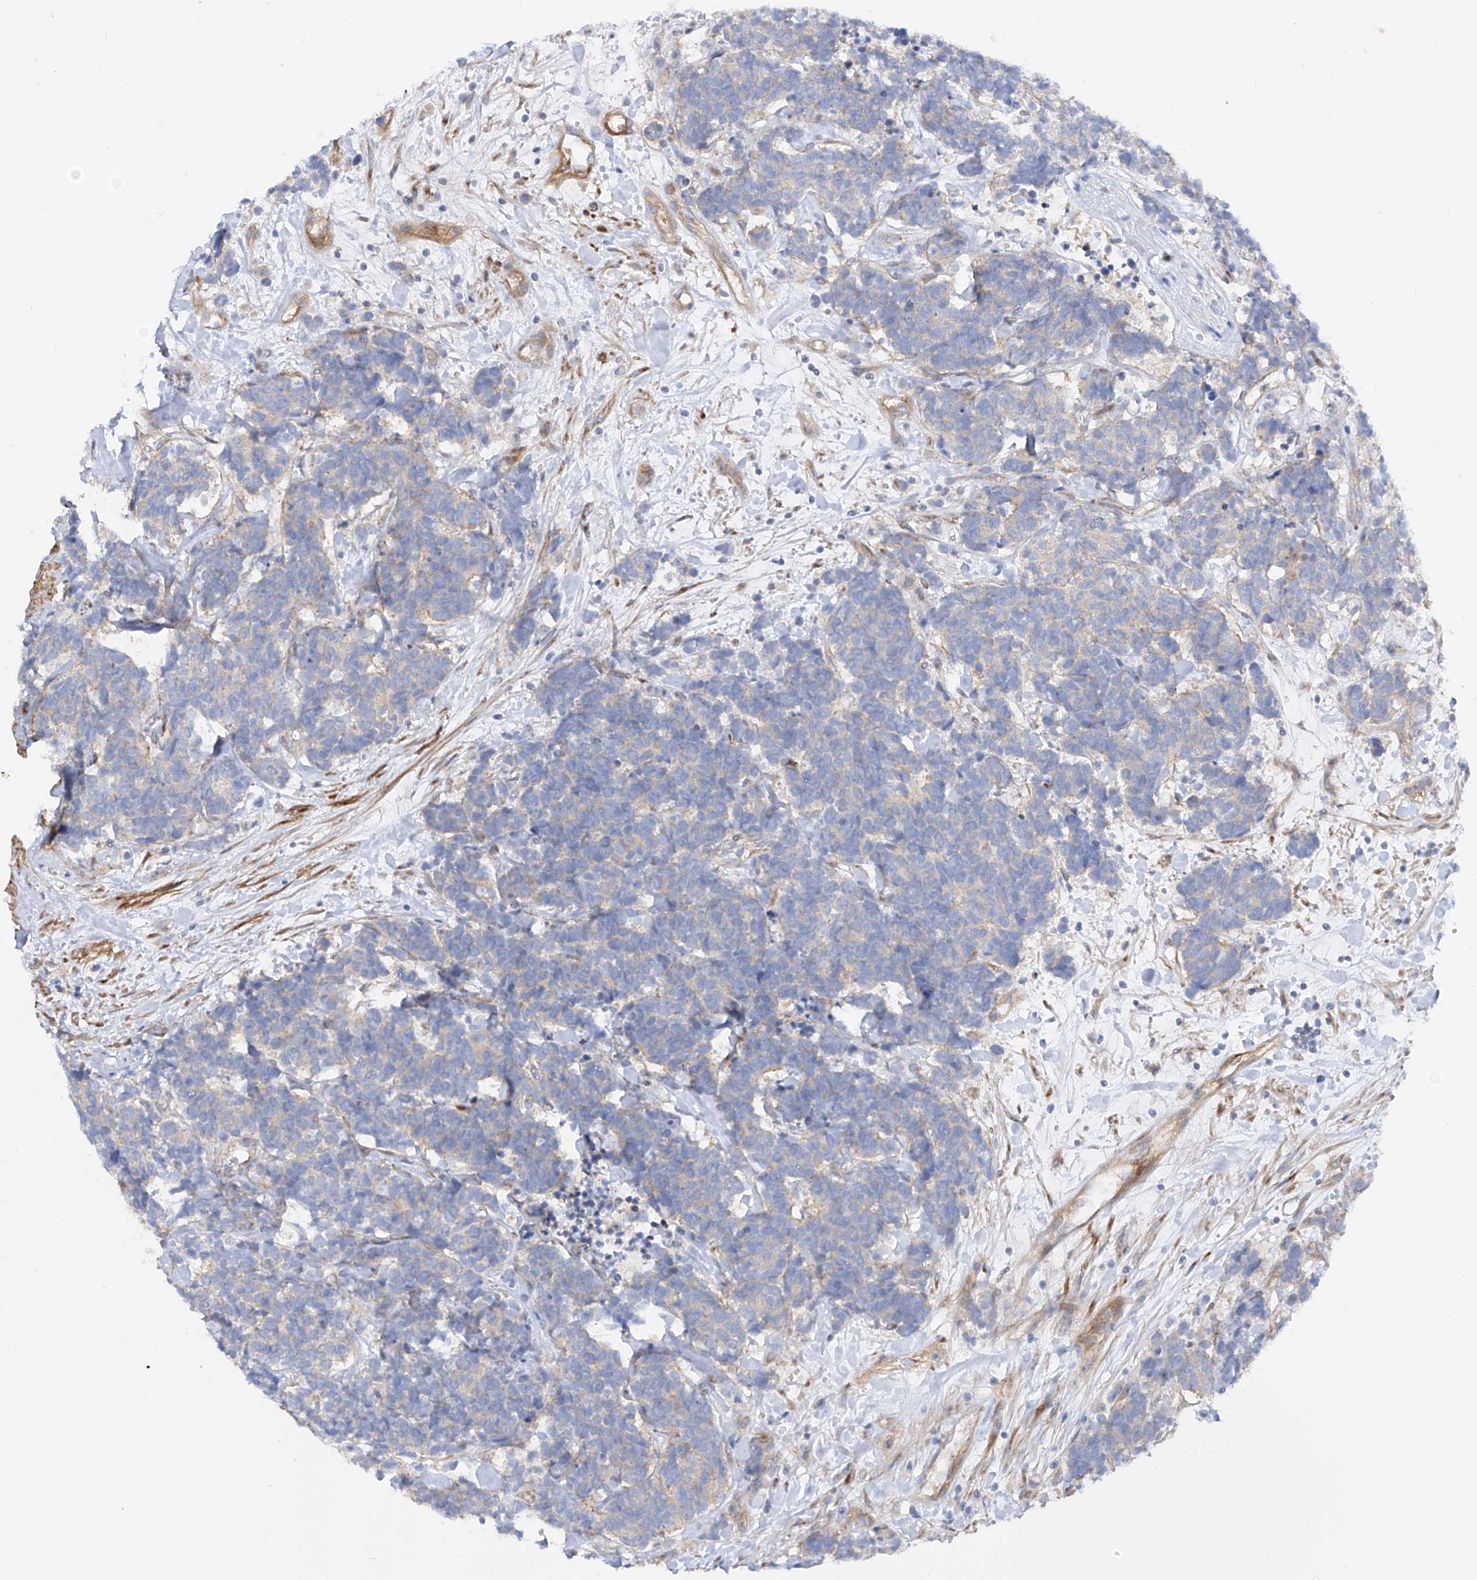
{"staining": {"intensity": "negative", "quantity": "none", "location": "none"}, "tissue": "carcinoid", "cell_type": "Tumor cells", "image_type": "cancer", "snomed": [{"axis": "morphology", "description": "Carcinoma, NOS"}, {"axis": "morphology", "description": "Carcinoid, malignant, NOS"}, {"axis": "topography", "description": "Urinary bladder"}], "caption": "Malignant carcinoid was stained to show a protein in brown. There is no significant positivity in tumor cells.", "gene": "LCA5", "patient": {"sex": "male", "age": 57}}